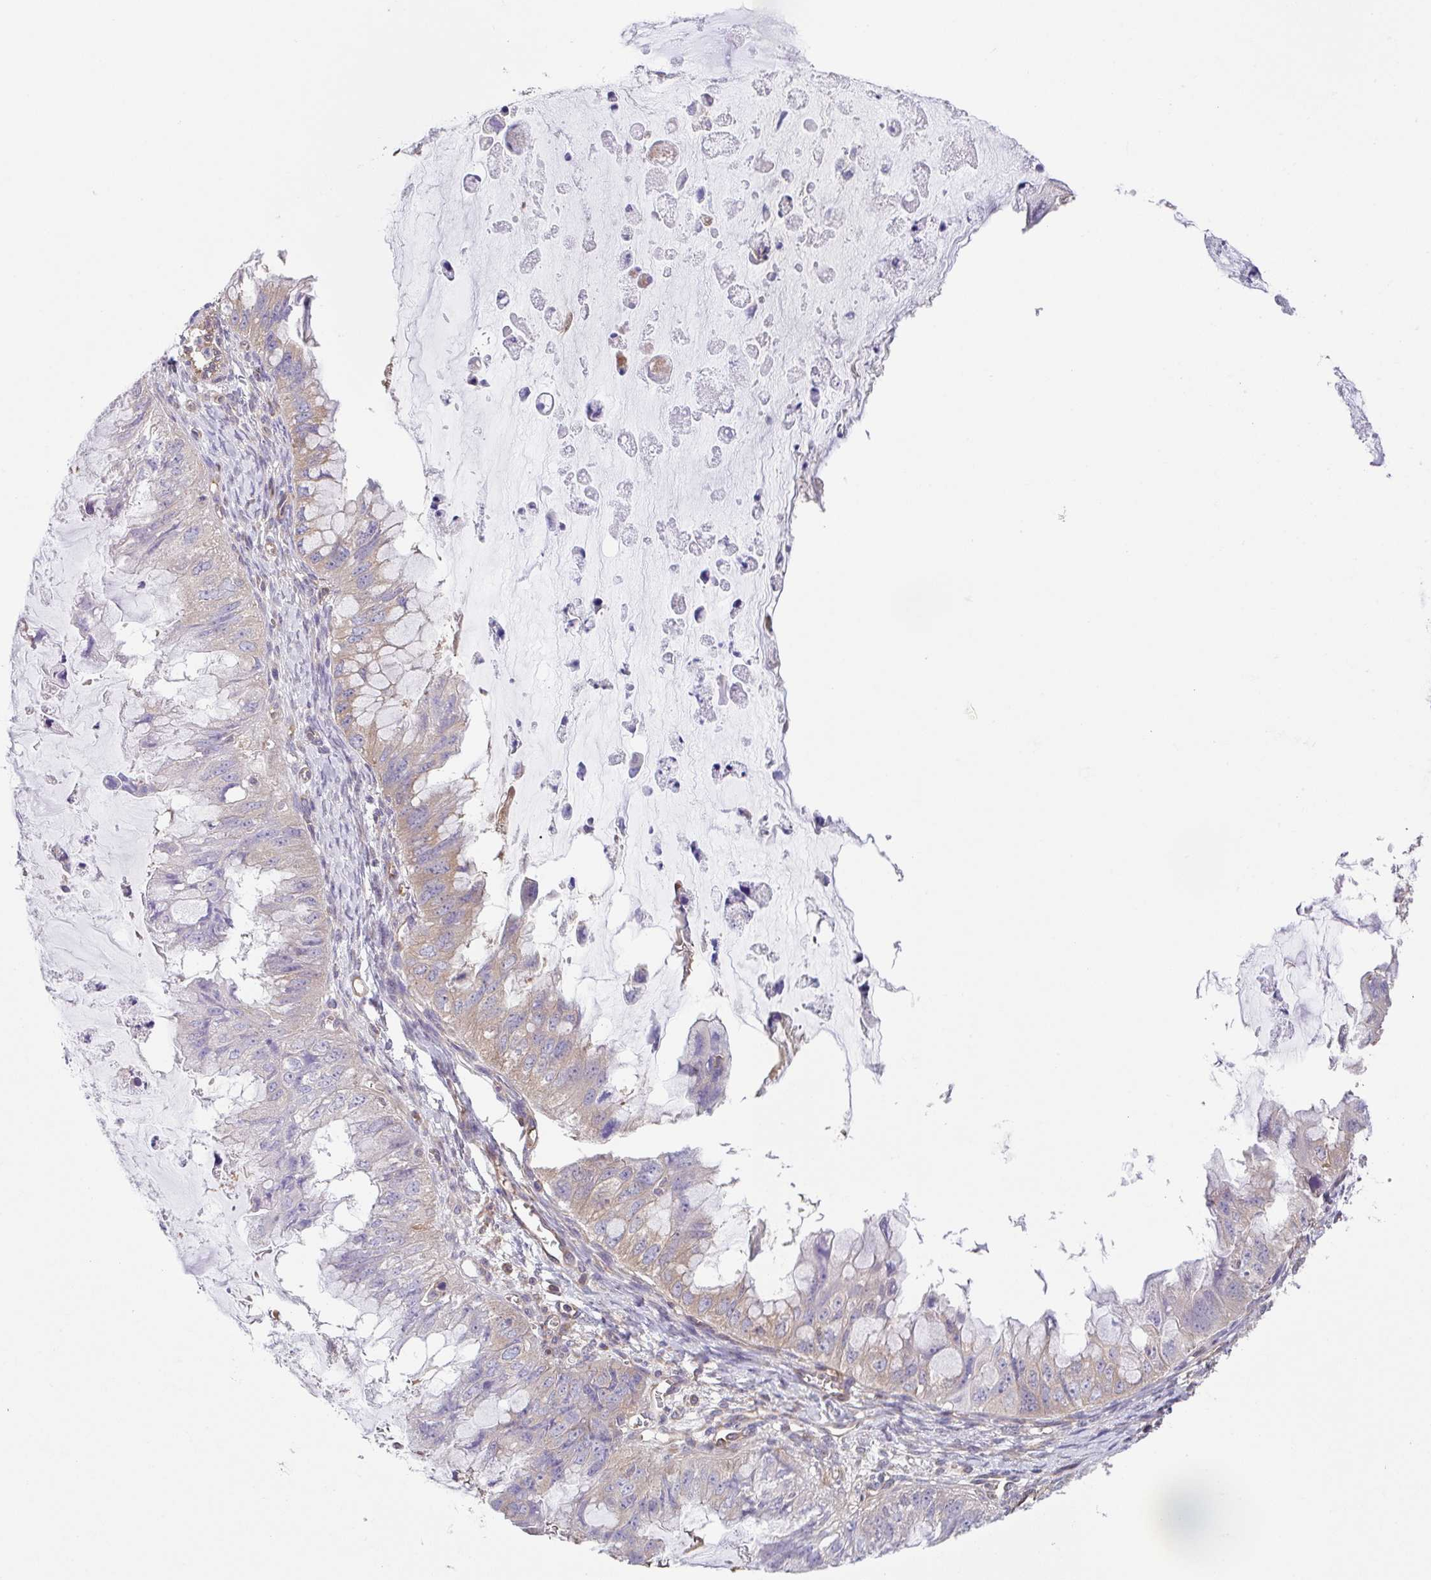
{"staining": {"intensity": "weak", "quantity": "25%-75%", "location": "cytoplasmic/membranous"}, "tissue": "ovarian cancer", "cell_type": "Tumor cells", "image_type": "cancer", "snomed": [{"axis": "morphology", "description": "Cystadenocarcinoma, mucinous, NOS"}, {"axis": "topography", "description": "Ovary"}], "caption": "Human mucinous cystadenocarcinoma (ovarian) stained with a brown dye exhibits weak cytoplasmic/membranous positive expression in about 25%-75% of tumor cells.", "gene": "TMEM229A", "patient": {"sex": "female", "age": 72}}